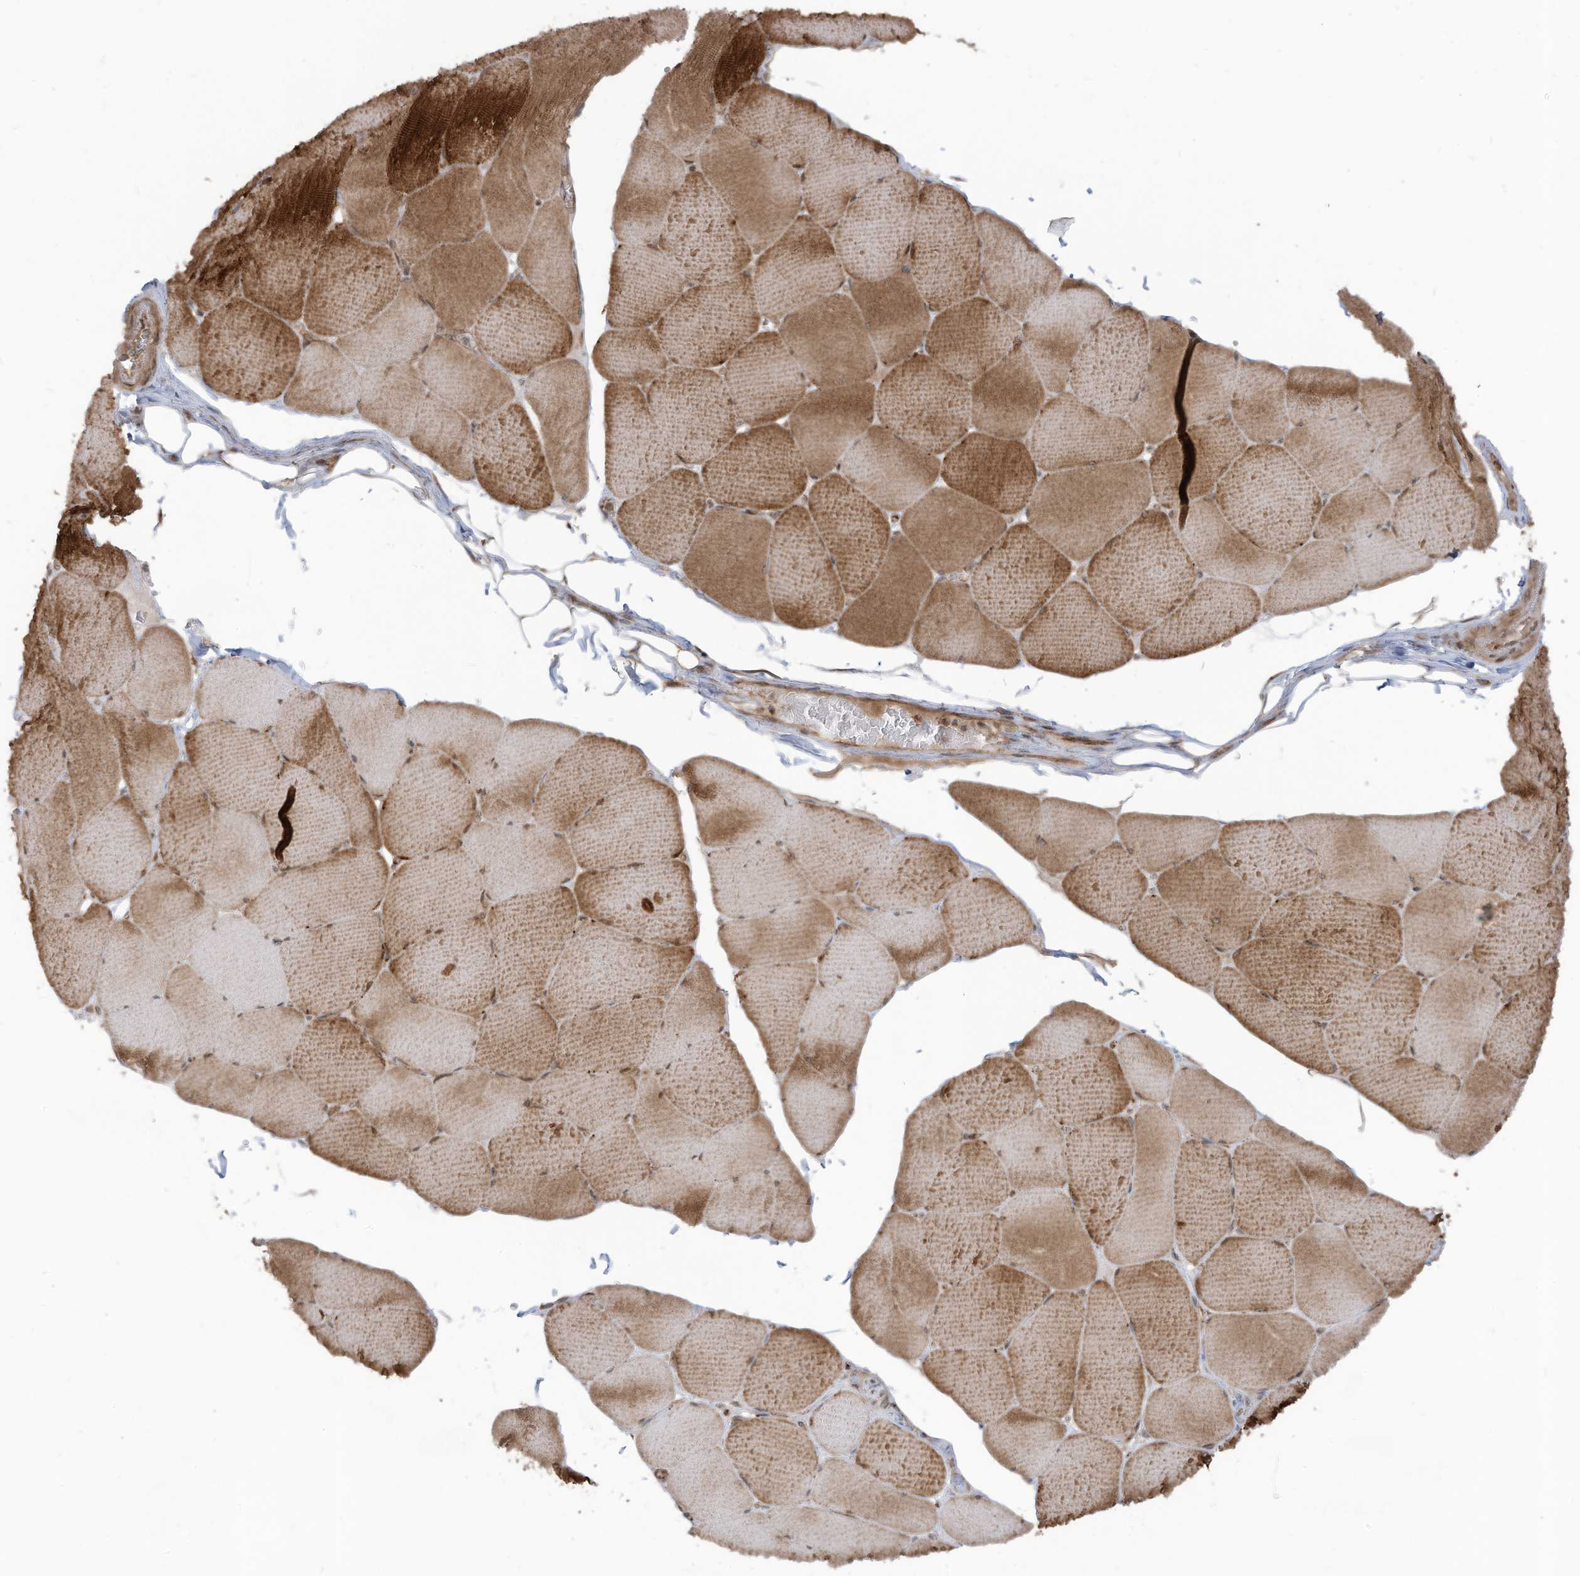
{"staining": {"intensity": "strong", "quantity": "25%-75%", "location": "cytoplasmic/membranous"}, "tissue": "skeletal muscle", "cell_type": "Myocytes", "image_type": "normal", "snomed": [{"axis": "morphology", "description": "Normal tissue, NOS"}, {"axis": "topography", "description": "Skeletal muscle"}, {"axis": "topography", "description": "Head-Neck"}], "caption": "Approximately 25%-75% of myocytes in unremarkable human skeletal muscle reveal strong cytoplasmic/membranous protein positivity as visualized by brown immunohistochemical staining.", "gene": "TRIM67", "patient": {"sex": "male", "age": 66}}